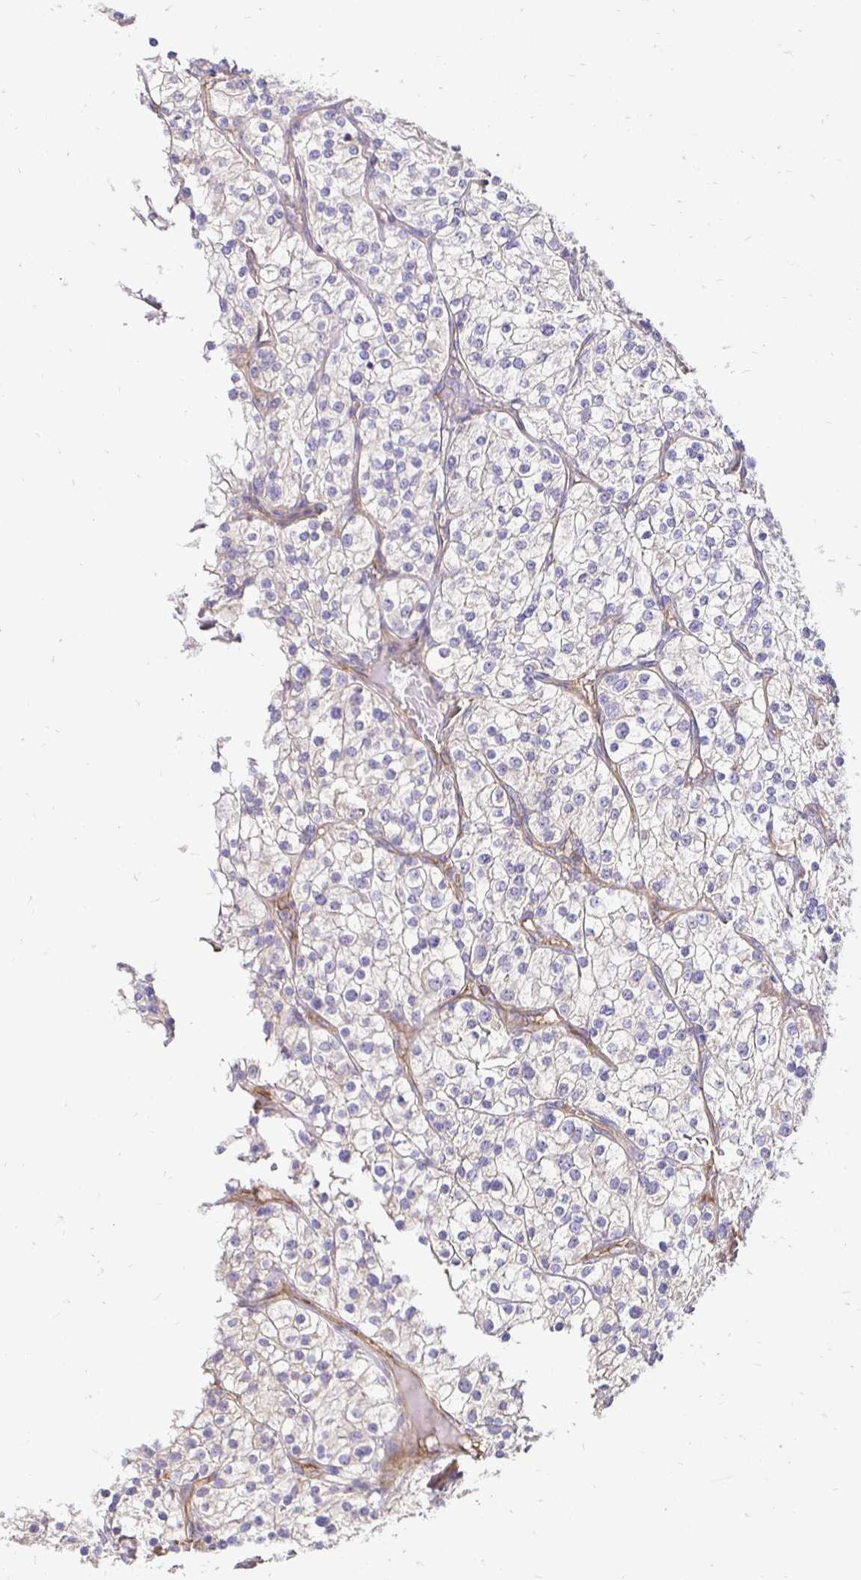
{"staining": {"intensity": "negative", "quantity": "none", "location": "none"}, "tissue": "renal cancer", "cell_type": "Tumor cells", "image_type": "cancer", "snomed": [{"axis": "morphology", "description": "Adenocarcinoma, NOS"}, {"axis": "topography", "description": "Kidney"}], "caption": "Immunohistochemical staining of human adenocarcinoma (renal) exhibits no significant staining in tumor cells.", "gene": "SLC9A1", "patient": {"sex": "male", "age": 80}}